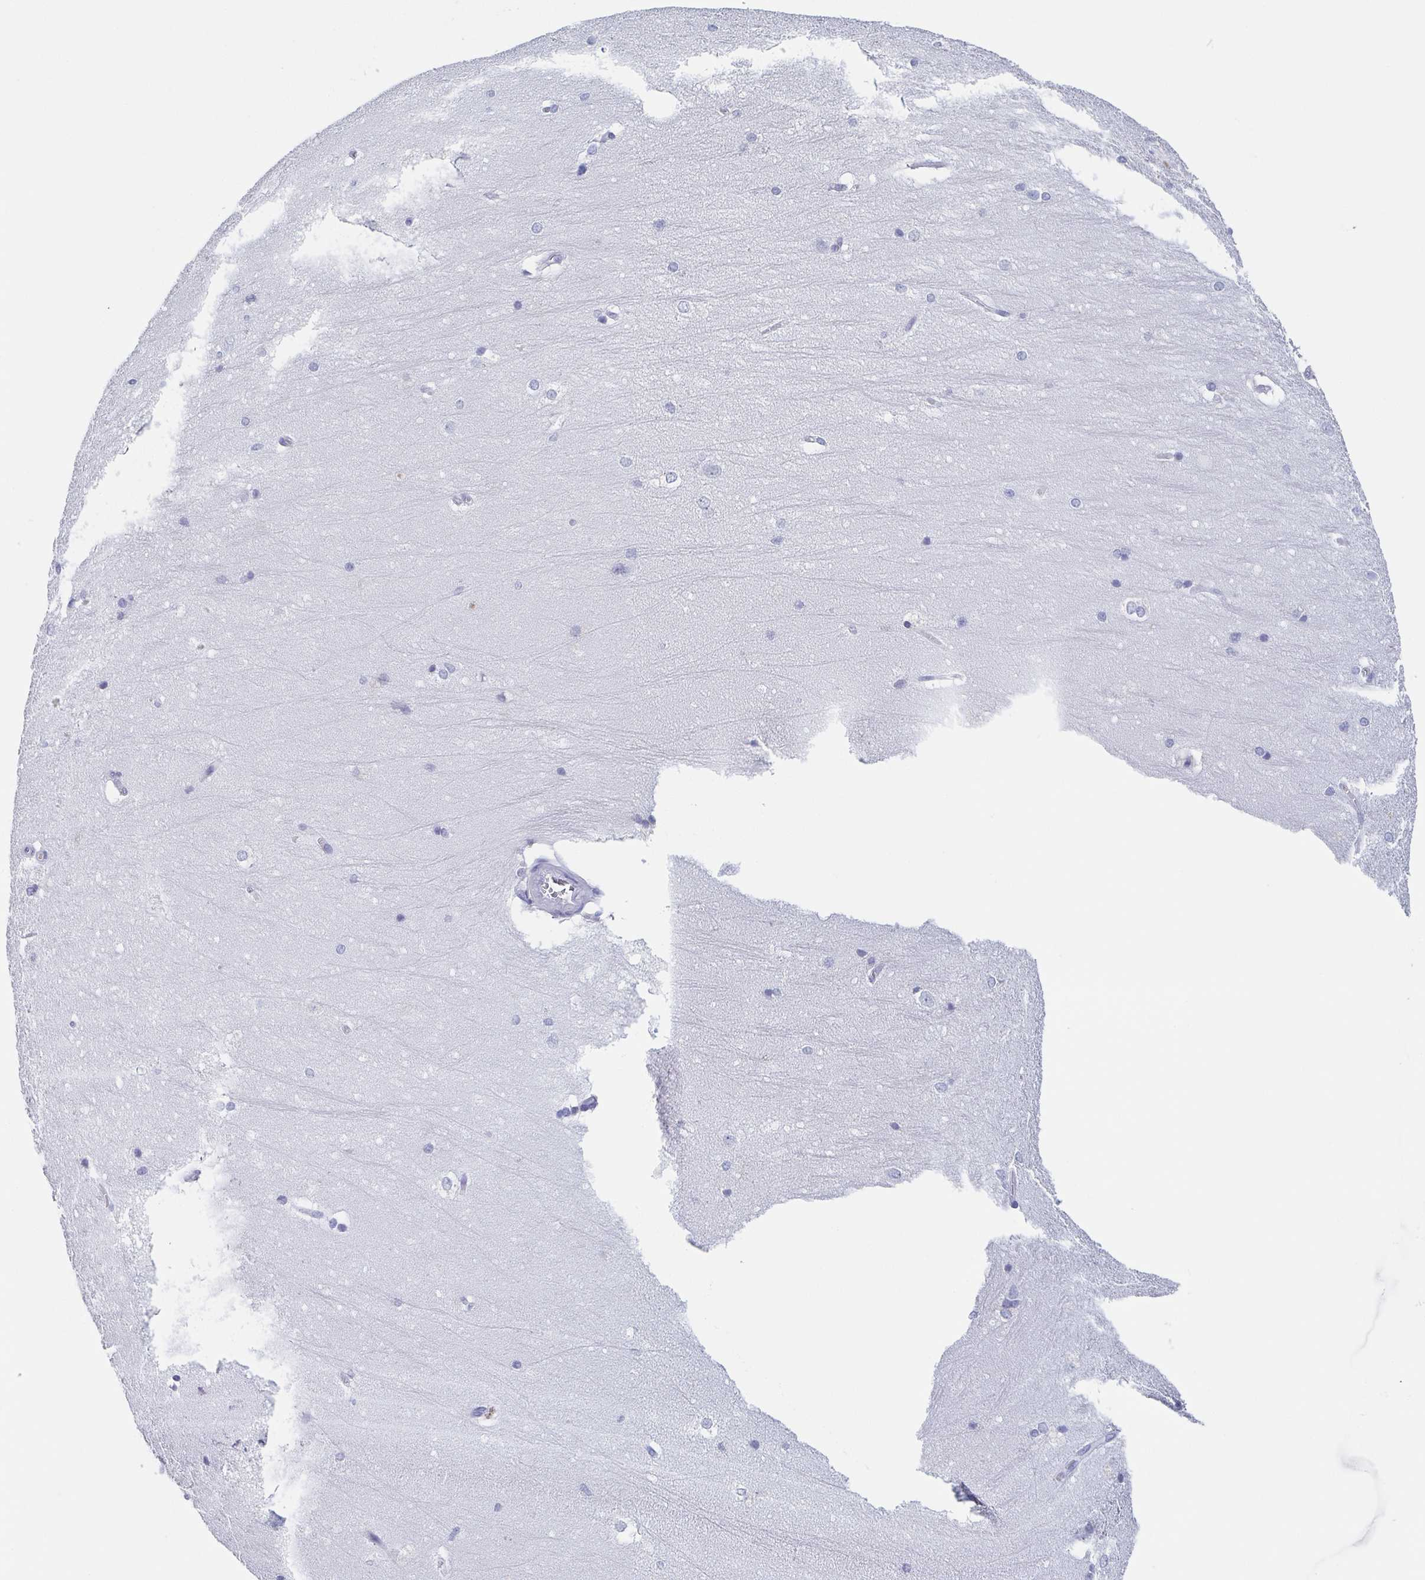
{"staining": {"intensity": "negative", "quantity": "none", "location": "none"}, "tissue": "hippocampus", "cell_type": "Glial cells", "image_type": "normal", "snomed": [{"axis": "morphology", "description": "Normal tissue, NOS"}, {"axis": "topography", "description": "Cerebral cortex"}, {"axis": "topography", "description": "Hippocampus"}], "caption": "Immunohistochemical staining of normal hippocampus displays no significant positivity in glial cells.", "gene": "REG4", "patient": {"sex": "female", "age": 19}}